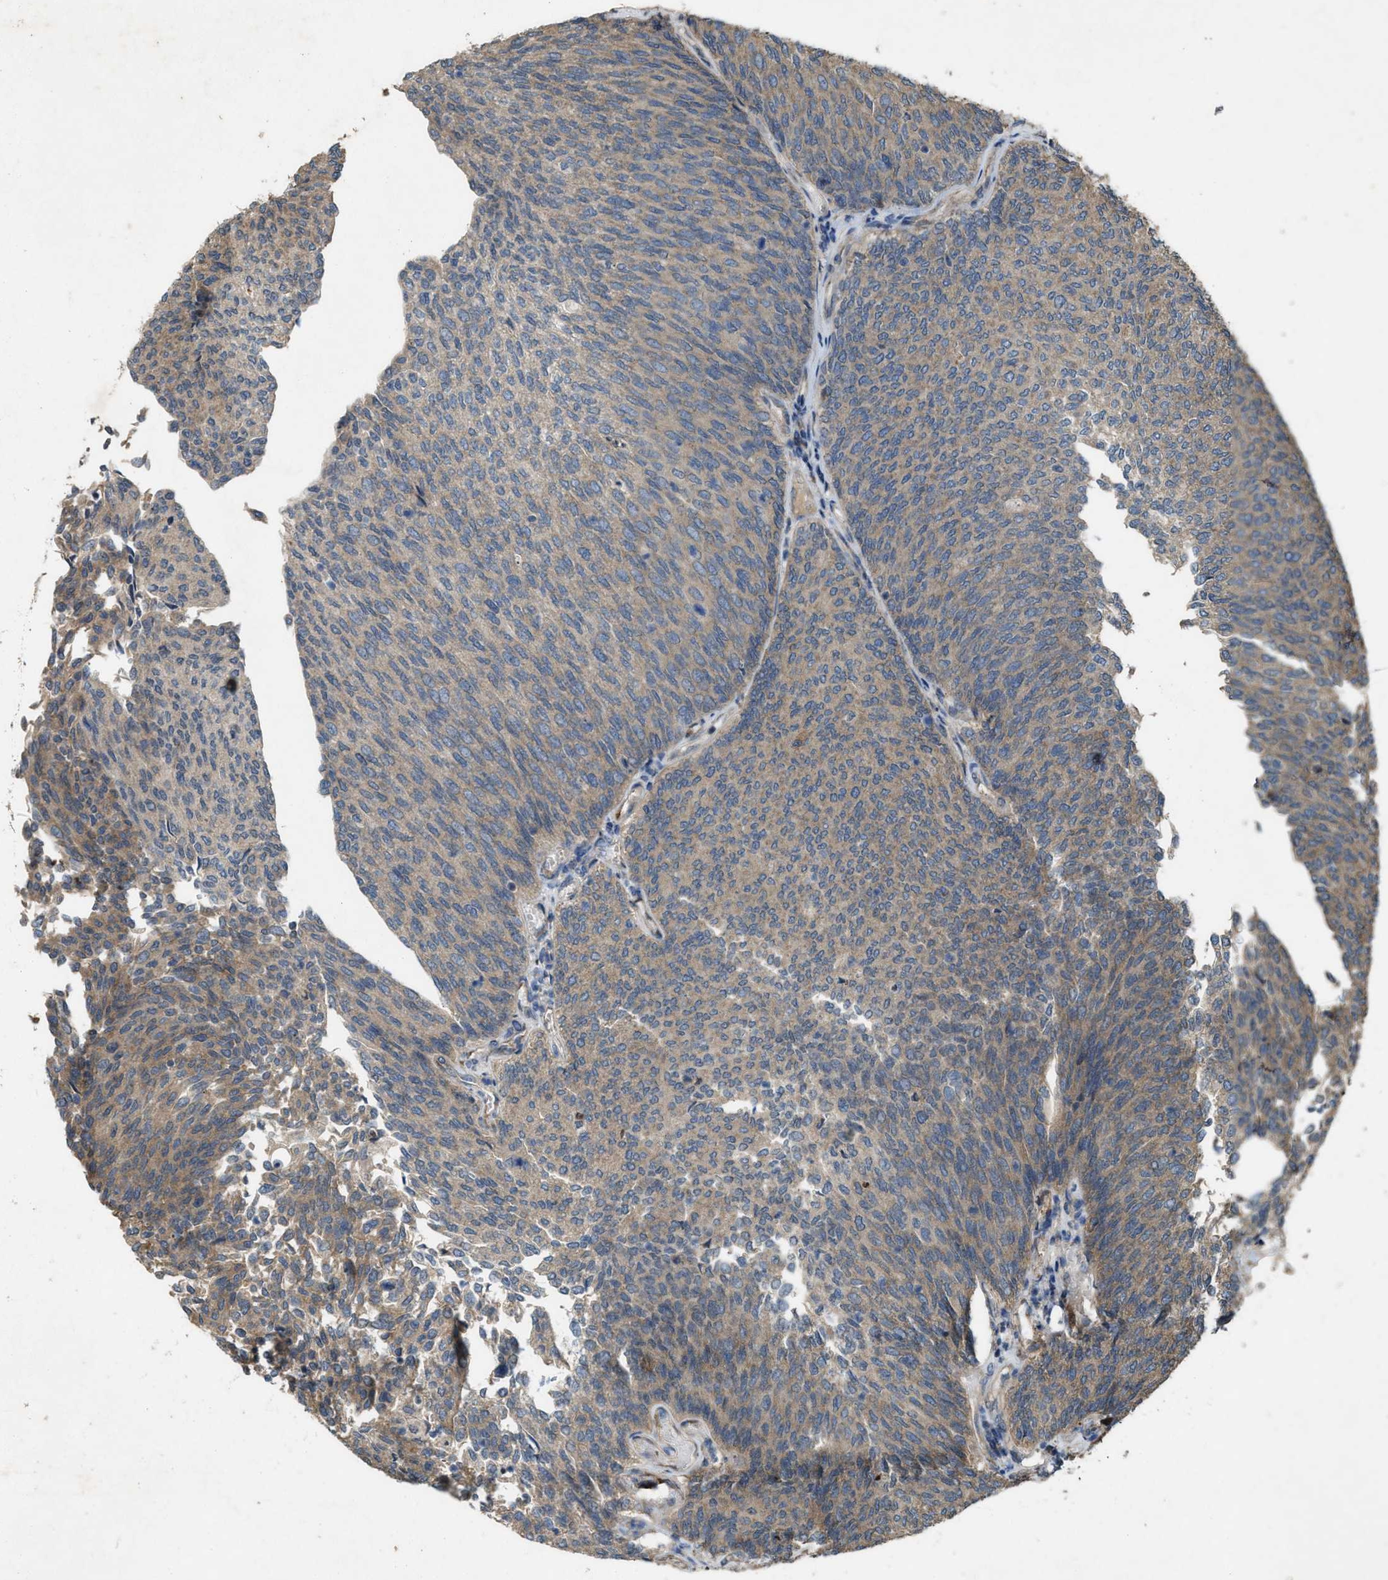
{"staining": {"intensity": "moderate", "quantity": "25%-75%", "location": "cytoplasmic/membranous"}, "tissue": "urothelial cancer", "cell_type": "Tumor cells", "image_type": "cancer", "snomed": [{"axis": "morphology", "description": "Urothelial carcinoma, Low grade"}, {"axis": "topography", "description": "Urinary bladder"}], "caption": "A medium amount of moderate cytoplasmic/membranous expression is appreciated in approximately 25%-75% of tumor cells in low-grade urothelial carcinoma tissue.", "gene": "PDP2", "patient": {"sex": "female", "age": 79}}